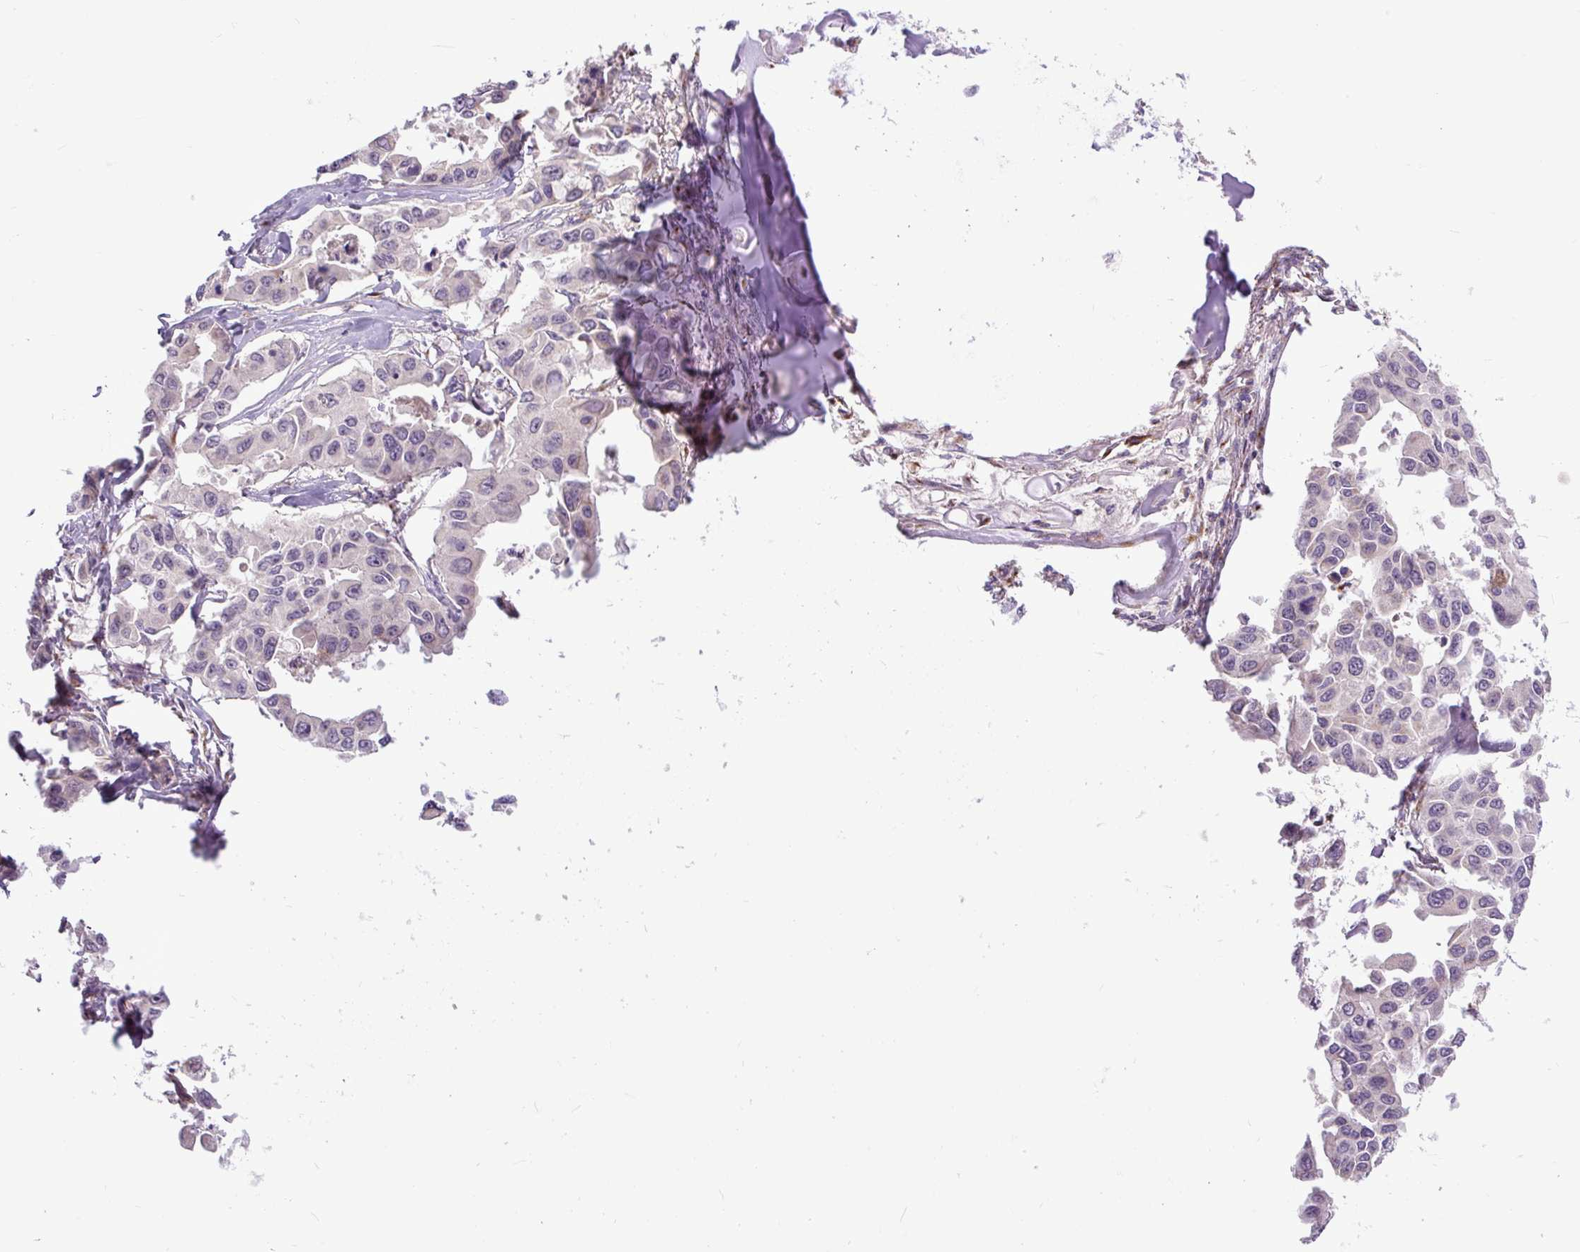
{"staining": {"intensity": "negative", "quantity": "none", "location": "none"}, "tissue": "lung cancer", "cell_type": "Tumor cells", "image_type": "cancer", "snomed": [{"axis": "morphology", "description": "Adenocarcinoma, NOS"}, {"axis": "topography", "description": "Lung"}], "caption": "Tumor cells are negative for protein expression in human lung cancer. (Immunohistochemistry, brightfield microscopy, high magnification).", "gene": "MSMP", "patient": {"sex": "male", "age": 64}}